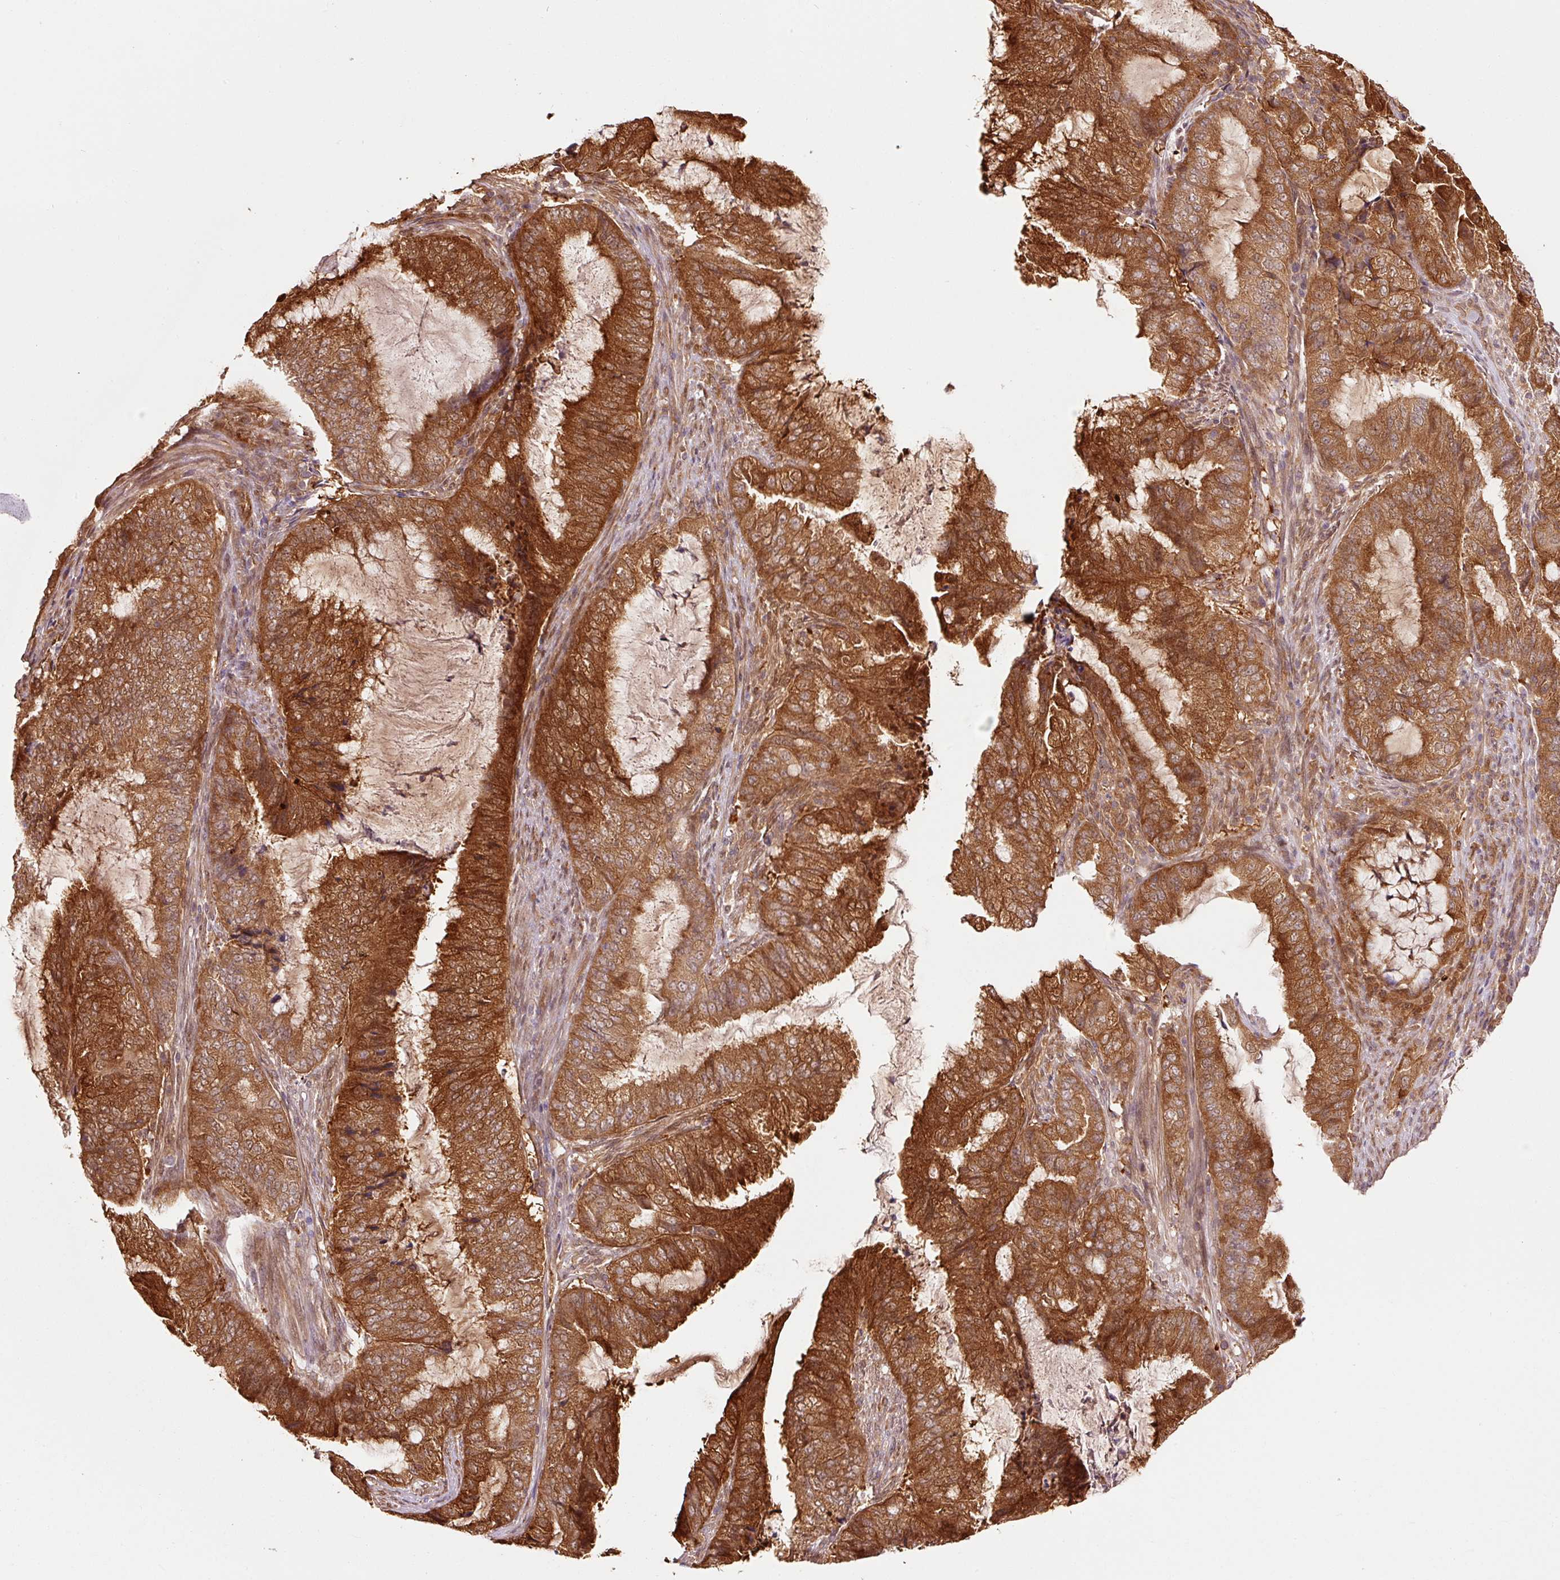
{"staining": {"intensity": "strong", "quantity": ">75%", "location": "cytoplasmic/membranous"}, "tissue": "endometrial cancer", "cell_type": "Tumor cells", "image_type": "cancer", "snomed": [{"axis": "morphology", "description": "Adenocarcinoma, NOS"}, {"axis": "topography", "description": "Endometrium"}], "caption": "An image of endometrial cancer (adenocarcinoma) stained for a protein demonstrates strong cytoplasmic/membranous brown staining in tumor cells.", "gene": "FBXL14", "patient": {"sex": "female", "age": 51}}